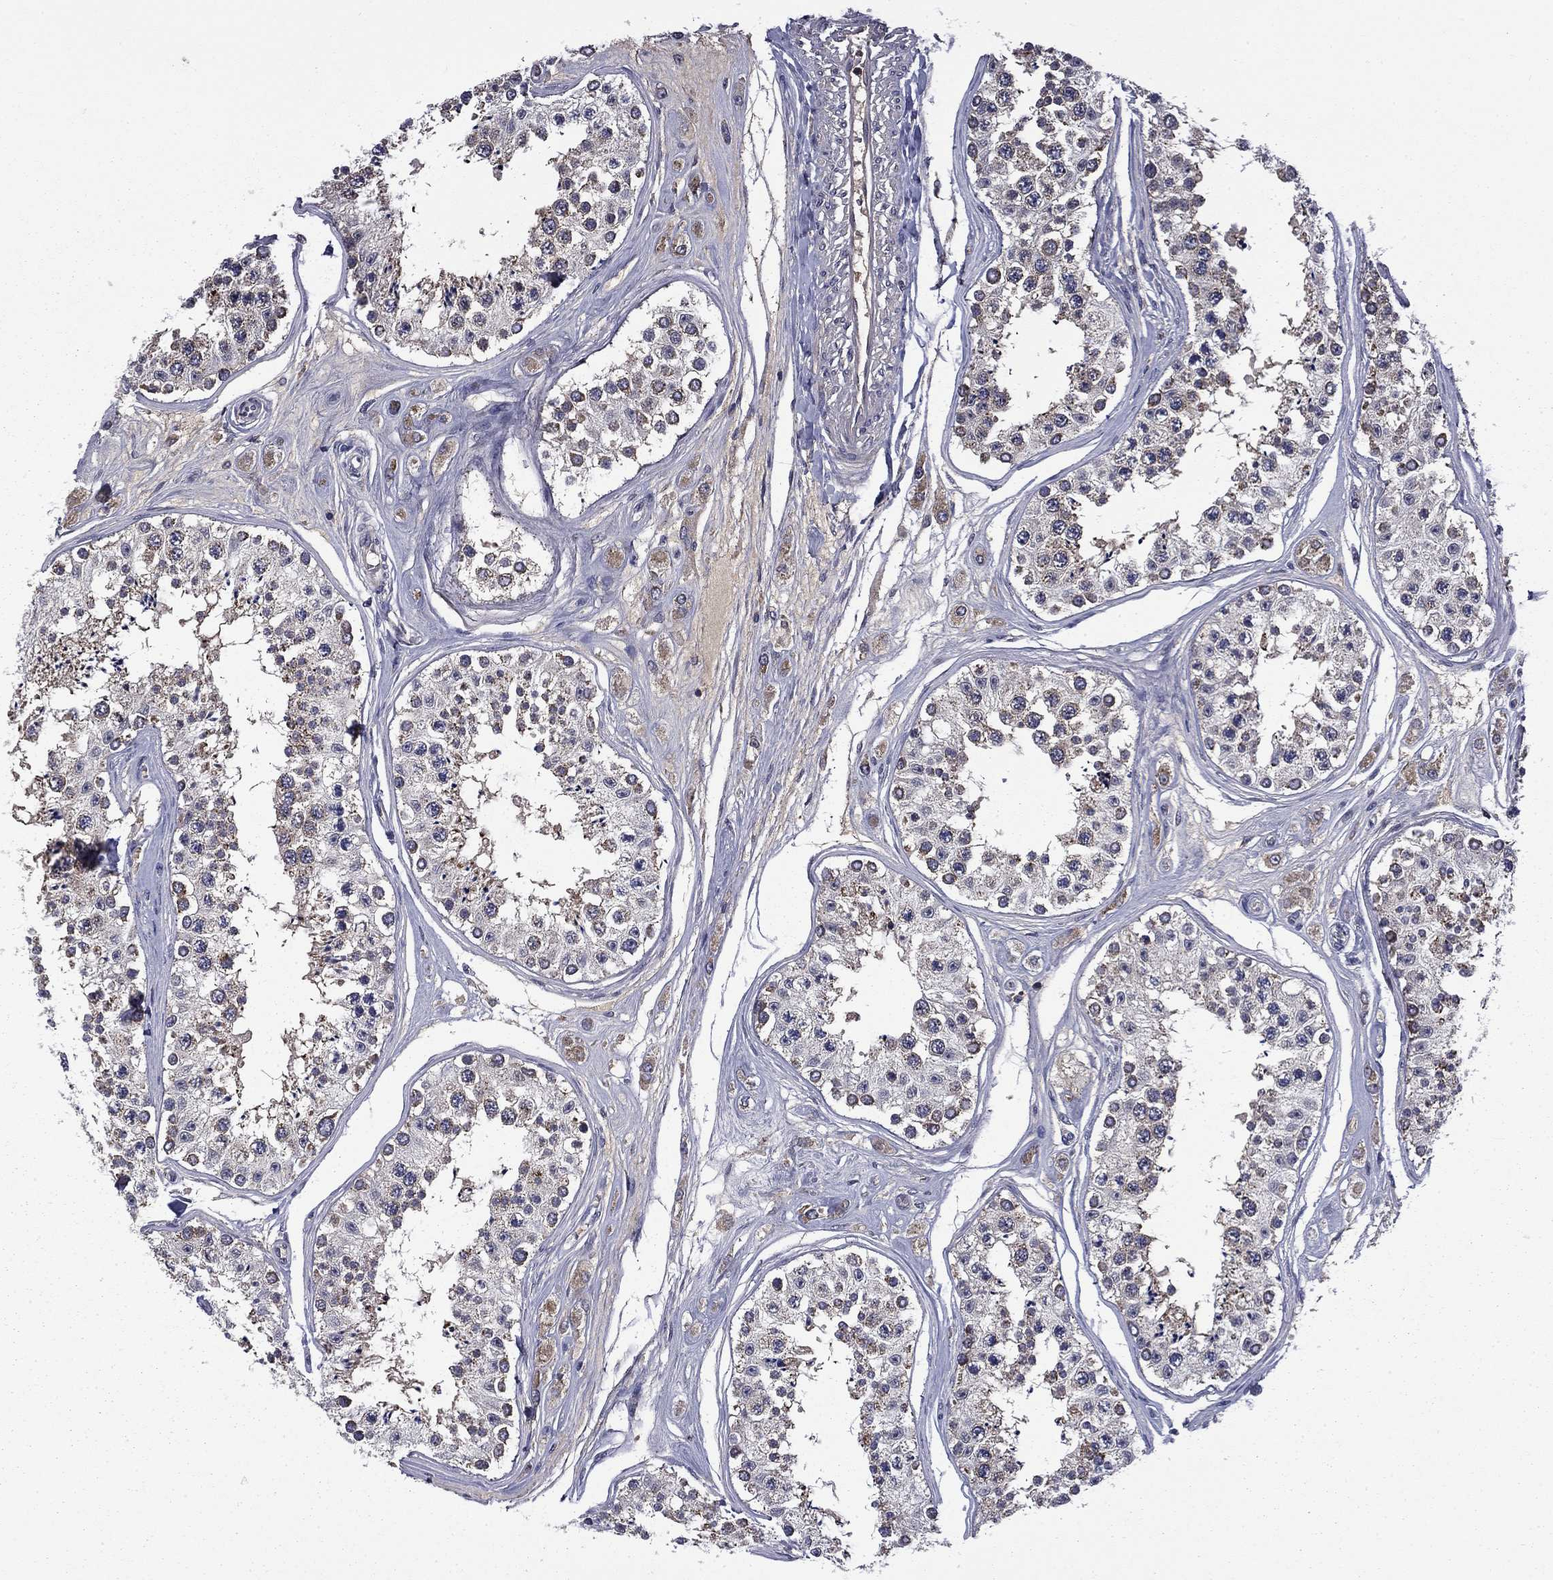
{"staining": {"intensity": "strong", "quantity": "25%-75%", "location": "cytoplasmic/membranous"}, "tissue": "testis", "cell_type": "Cells in seminiferous ducts", "image_type": "normal", "snomed": [{"axis": "morphology", "description": "Normal tissue, NOS"}, {"axis": "topography", "description": "Testis"}], "caption": "Cells in seminiferous ducts show strong cytoplasmic/membranous expression in approximately 25%-75% of cells in normal testis.", "gene": "CEACAM7", "patient": {"sex": "male", "age": 25}}